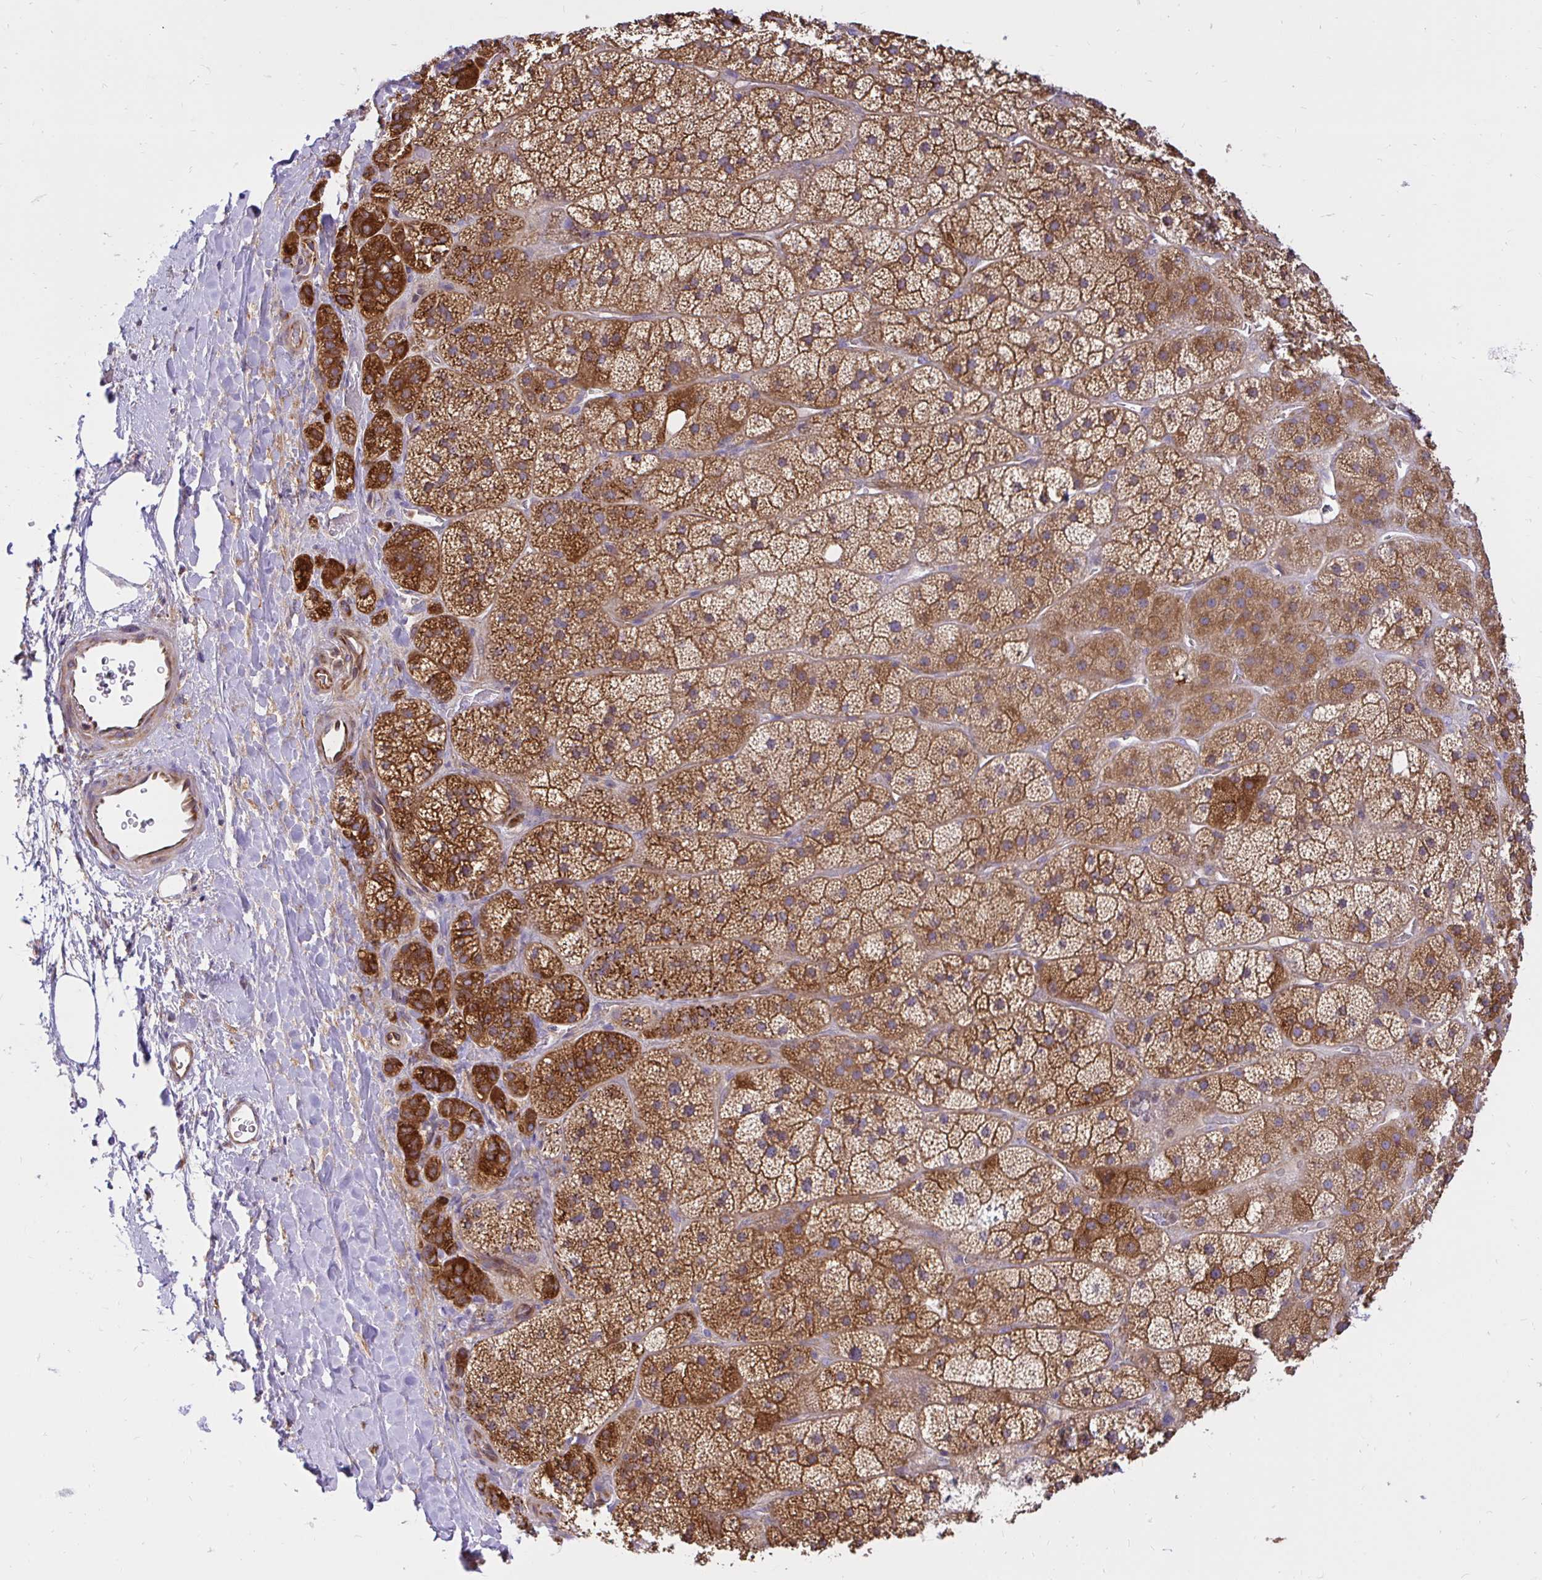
{"staining": {"intensity": "strong", "quantity": ">75%", "location": "cytoplasmic/membranous"}, "tissue": "adrenal gland", "cell_type": "Glandular cells", "image_type": "normal", "snomed": [{"axis": "morphology", "description": "Normal tissue, NOS"}, {"axis": "topography", "description": "Adrenal gland"}], "caption": "Immunohistochemistry (IHC) image of benign adrenal gland: human adrenal gland stained using IHC displays high levels of strong protein expression localized specifically in the cytoplasmic/membranous of glandular cells, appearing as a cytoplasmic/membranous brown color.", "gene": "ABCB10", "patient": {"sex": "male", "age": 57}}